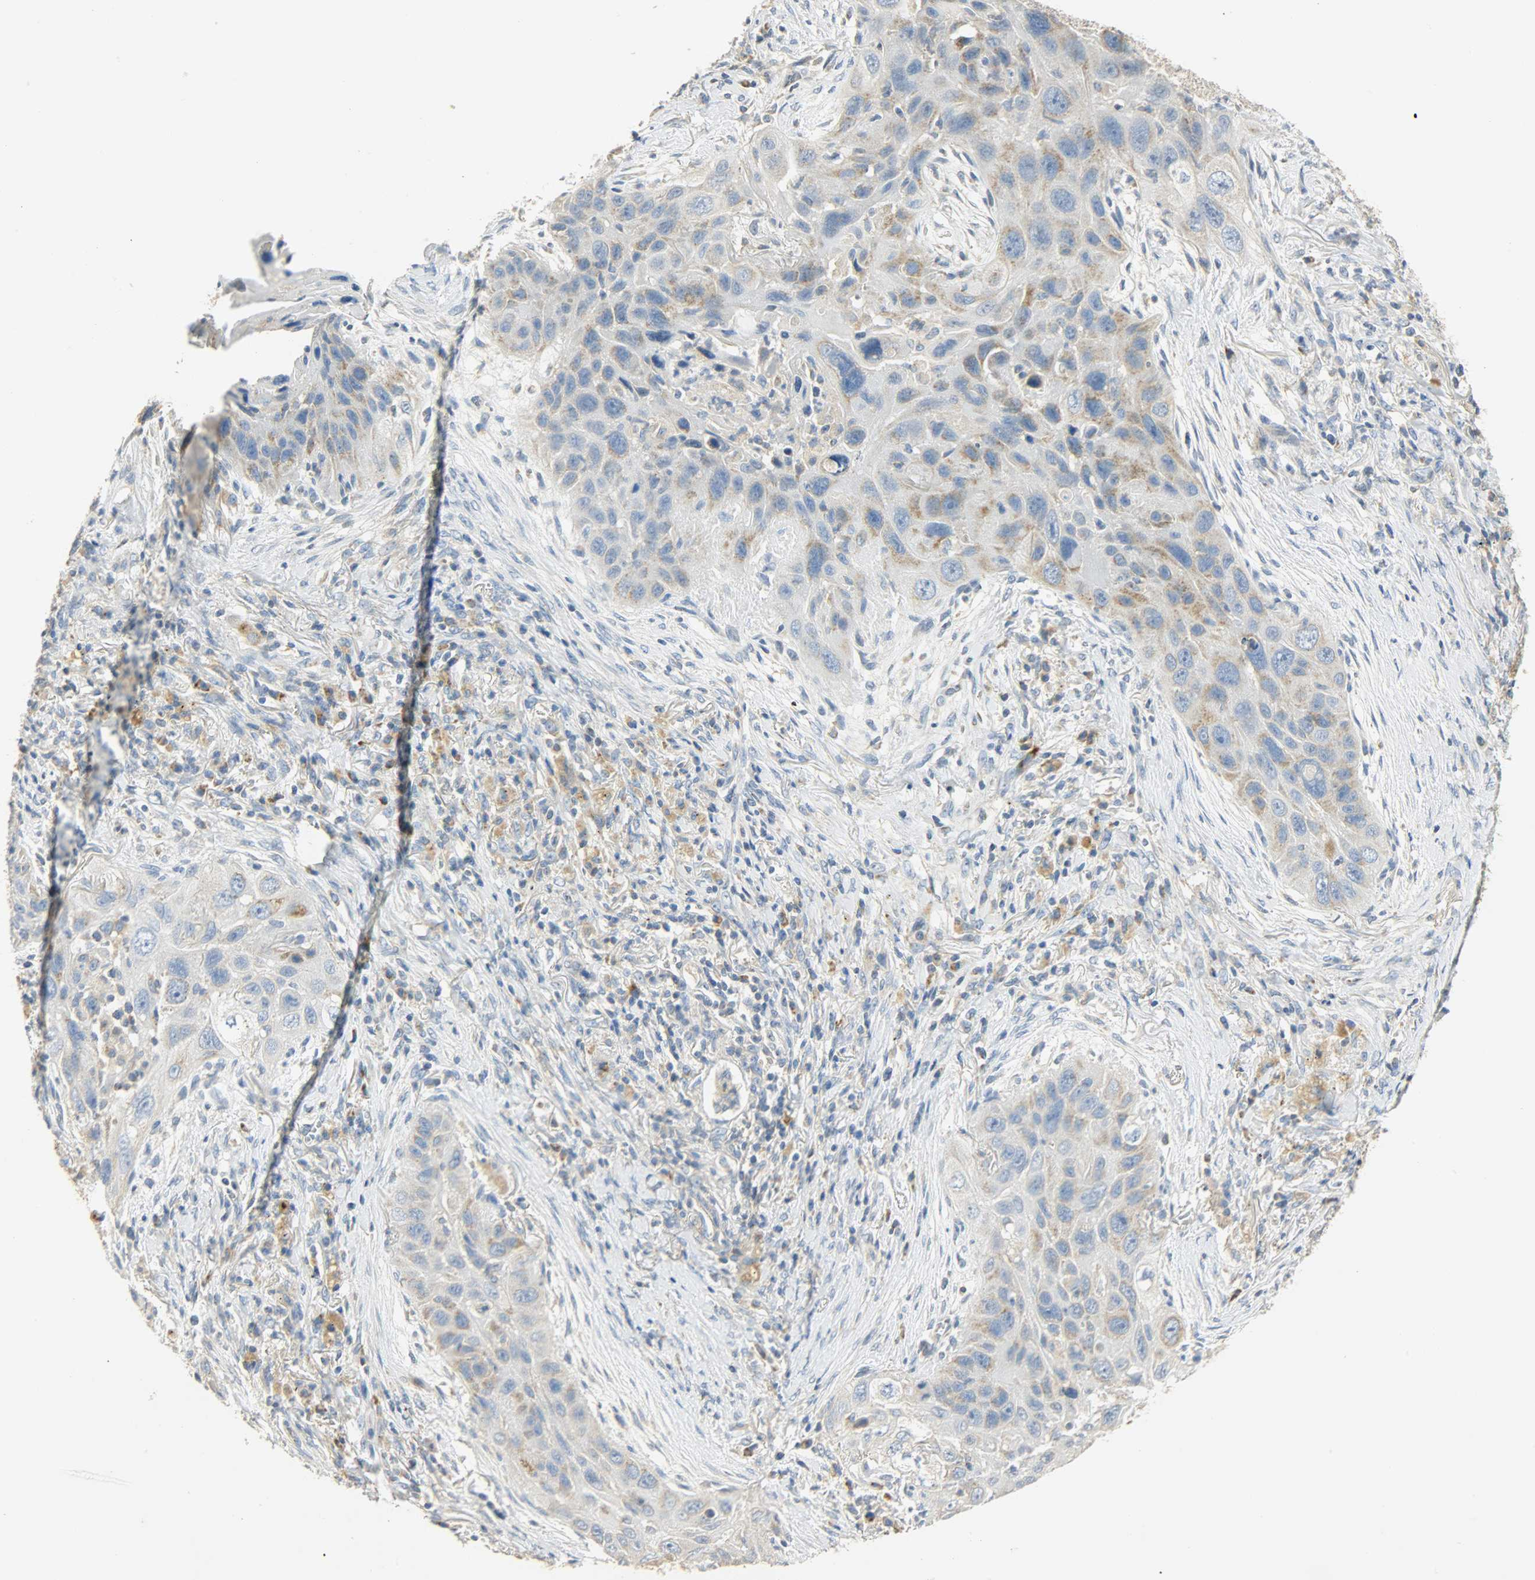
{"staining": {"intensity": "moderate", "quantity": "25%-75%", "location": "cytoplasmic/membranous"}, "tissue": "lung cancer", "cell_type": "Tumor cells", "image_type": "cancer", "snomed": [{"axis": "morphology", "description": "Squamous cell carcinoma, NOS"}, {"axis": "topography", "description": "Lung"}], "caption": "Protein analysis of squamous cell carcinoma (lung) tissue reveals moderate cytoplasmic/membranous positivity in about 25%-75% of tumor cells.", "gene": "NNT", "patient": {"sex": "female", "age": 67}}